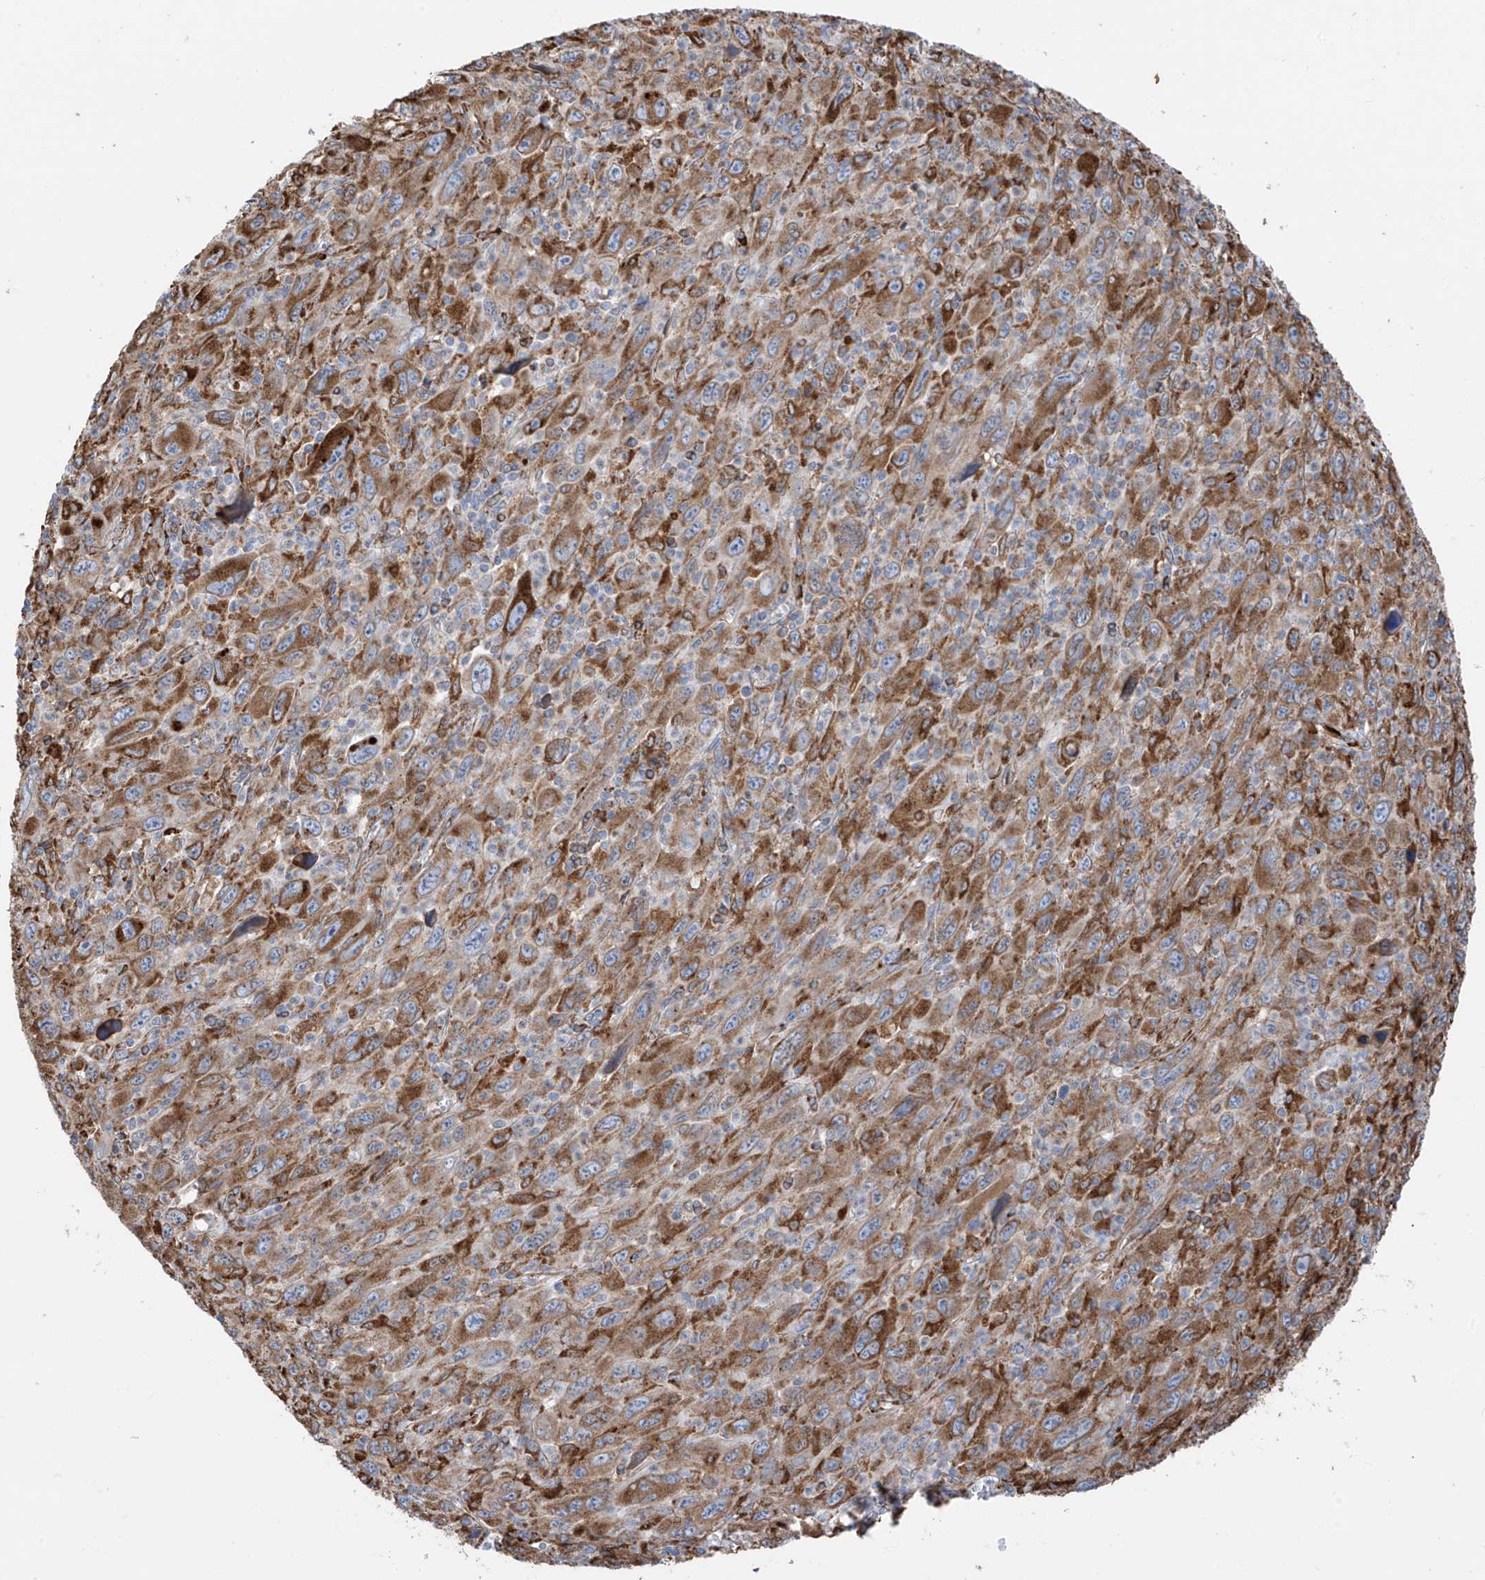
{"staining": {"intensity": "moderate", "quantity": ">75%", "location": "cytoplasmic/membranous"}, "tissue": "melanoma", "cell_type": "Tumor cells", "image_type": "cancer", "snomed": [{"axis": "morphology", "description": "Malignant melanoma, Metastatic site"}, {"axis": "topography", "description": "Skin"}], "caption": "Immunohistochemical staining of human melanoma demonstrates medium levels of moderate cytoplasmic/membranous positivity in approximately >75% of tumor cells.", "gene": "ZNF354C", "patient": {"sex": "female", "age": 56}}